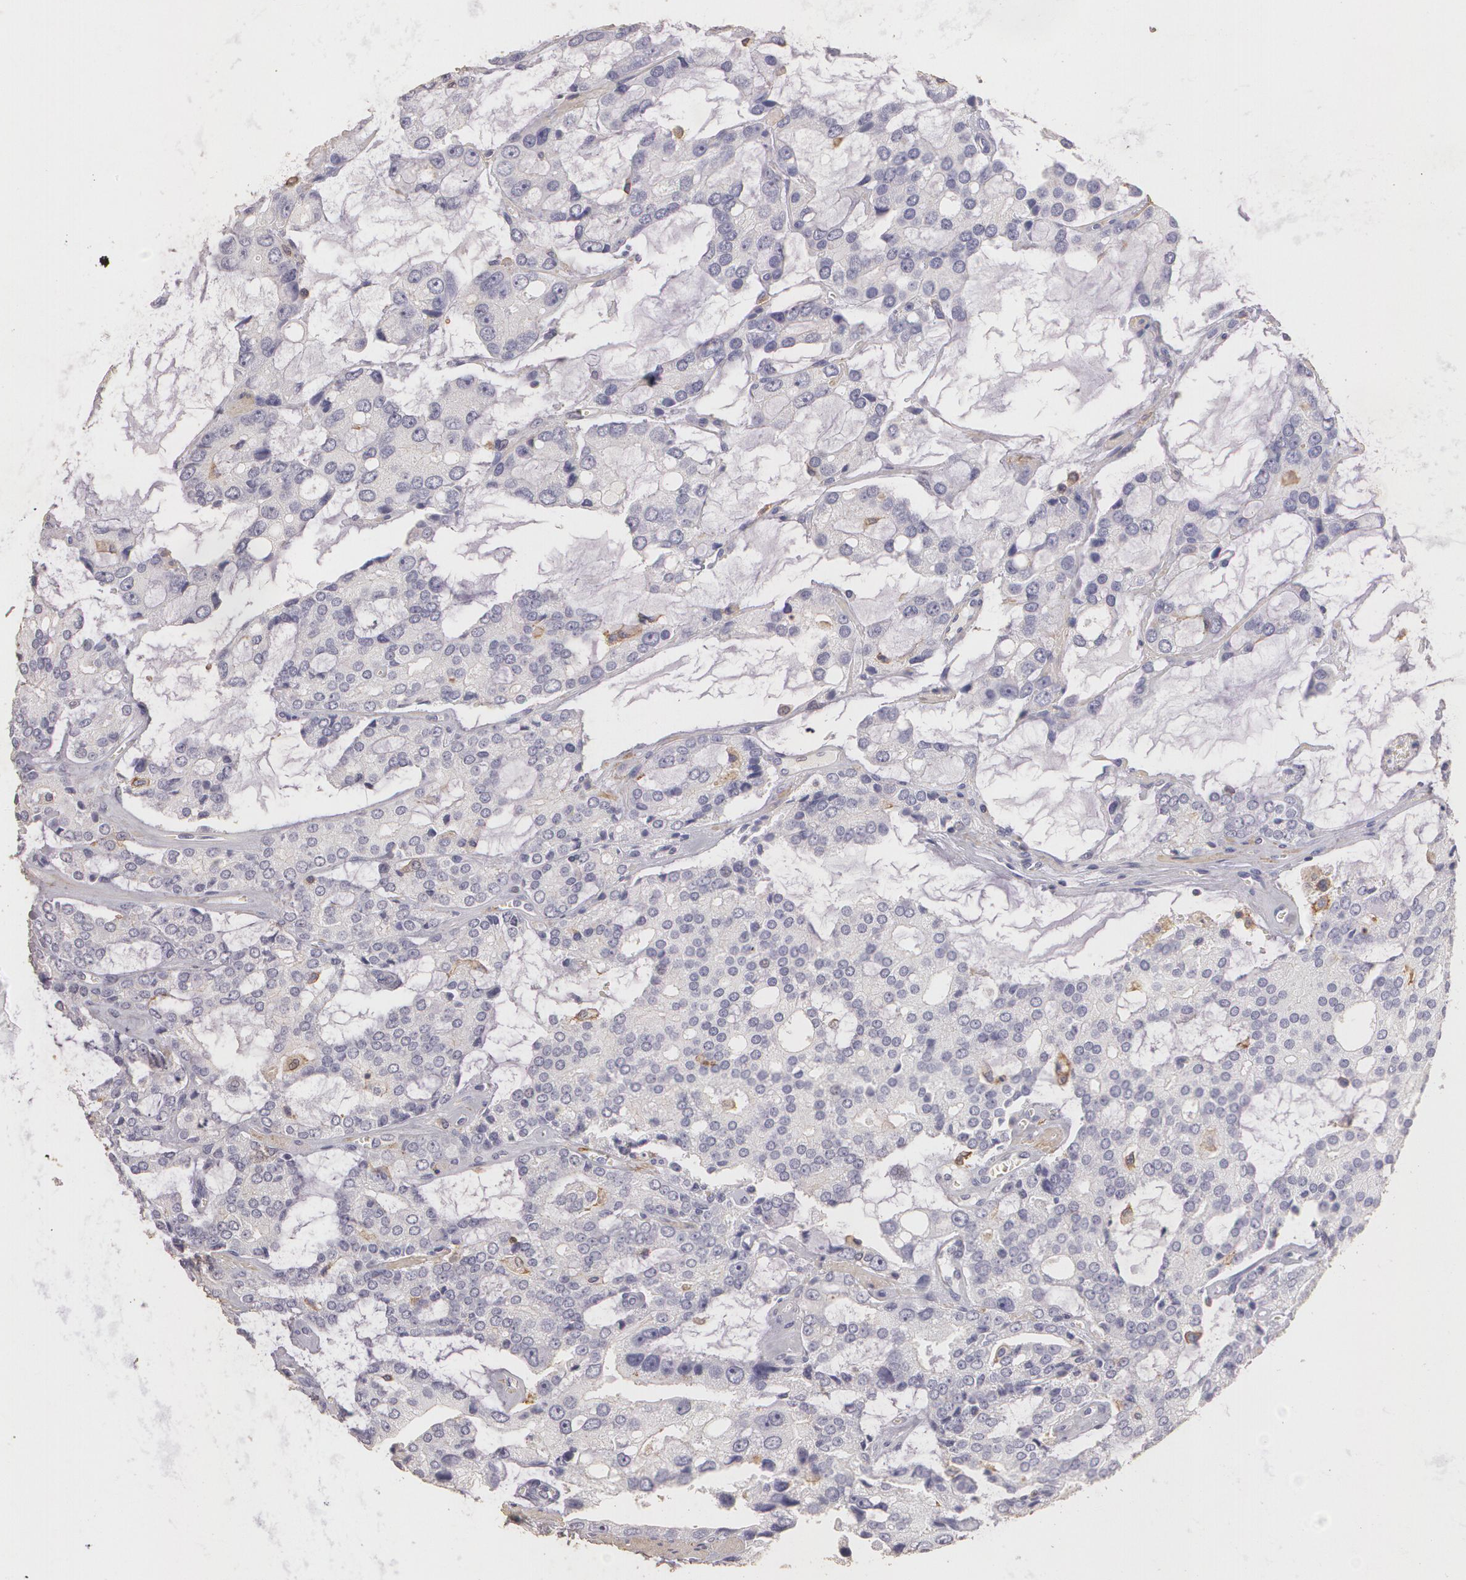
{"staining": {"intensity": "negative", "quantity": "none", "location": "none"}, "tissue": "prostate cancer", "cell_type": "Tumor cells", "image_type": "cancer", "snomed": [{"axis": "morphology", "description": "Adenocarcinoma, High grade"}, {"axis": "topography", "description": "Prostate"}], "caption": "Protein analysis of adenocarcinoma (high-grade) (prostate) shows no significant expression in tumor cells.", "gene": "TGFBR1", "patient": {"sex": "male", "age": 67}}